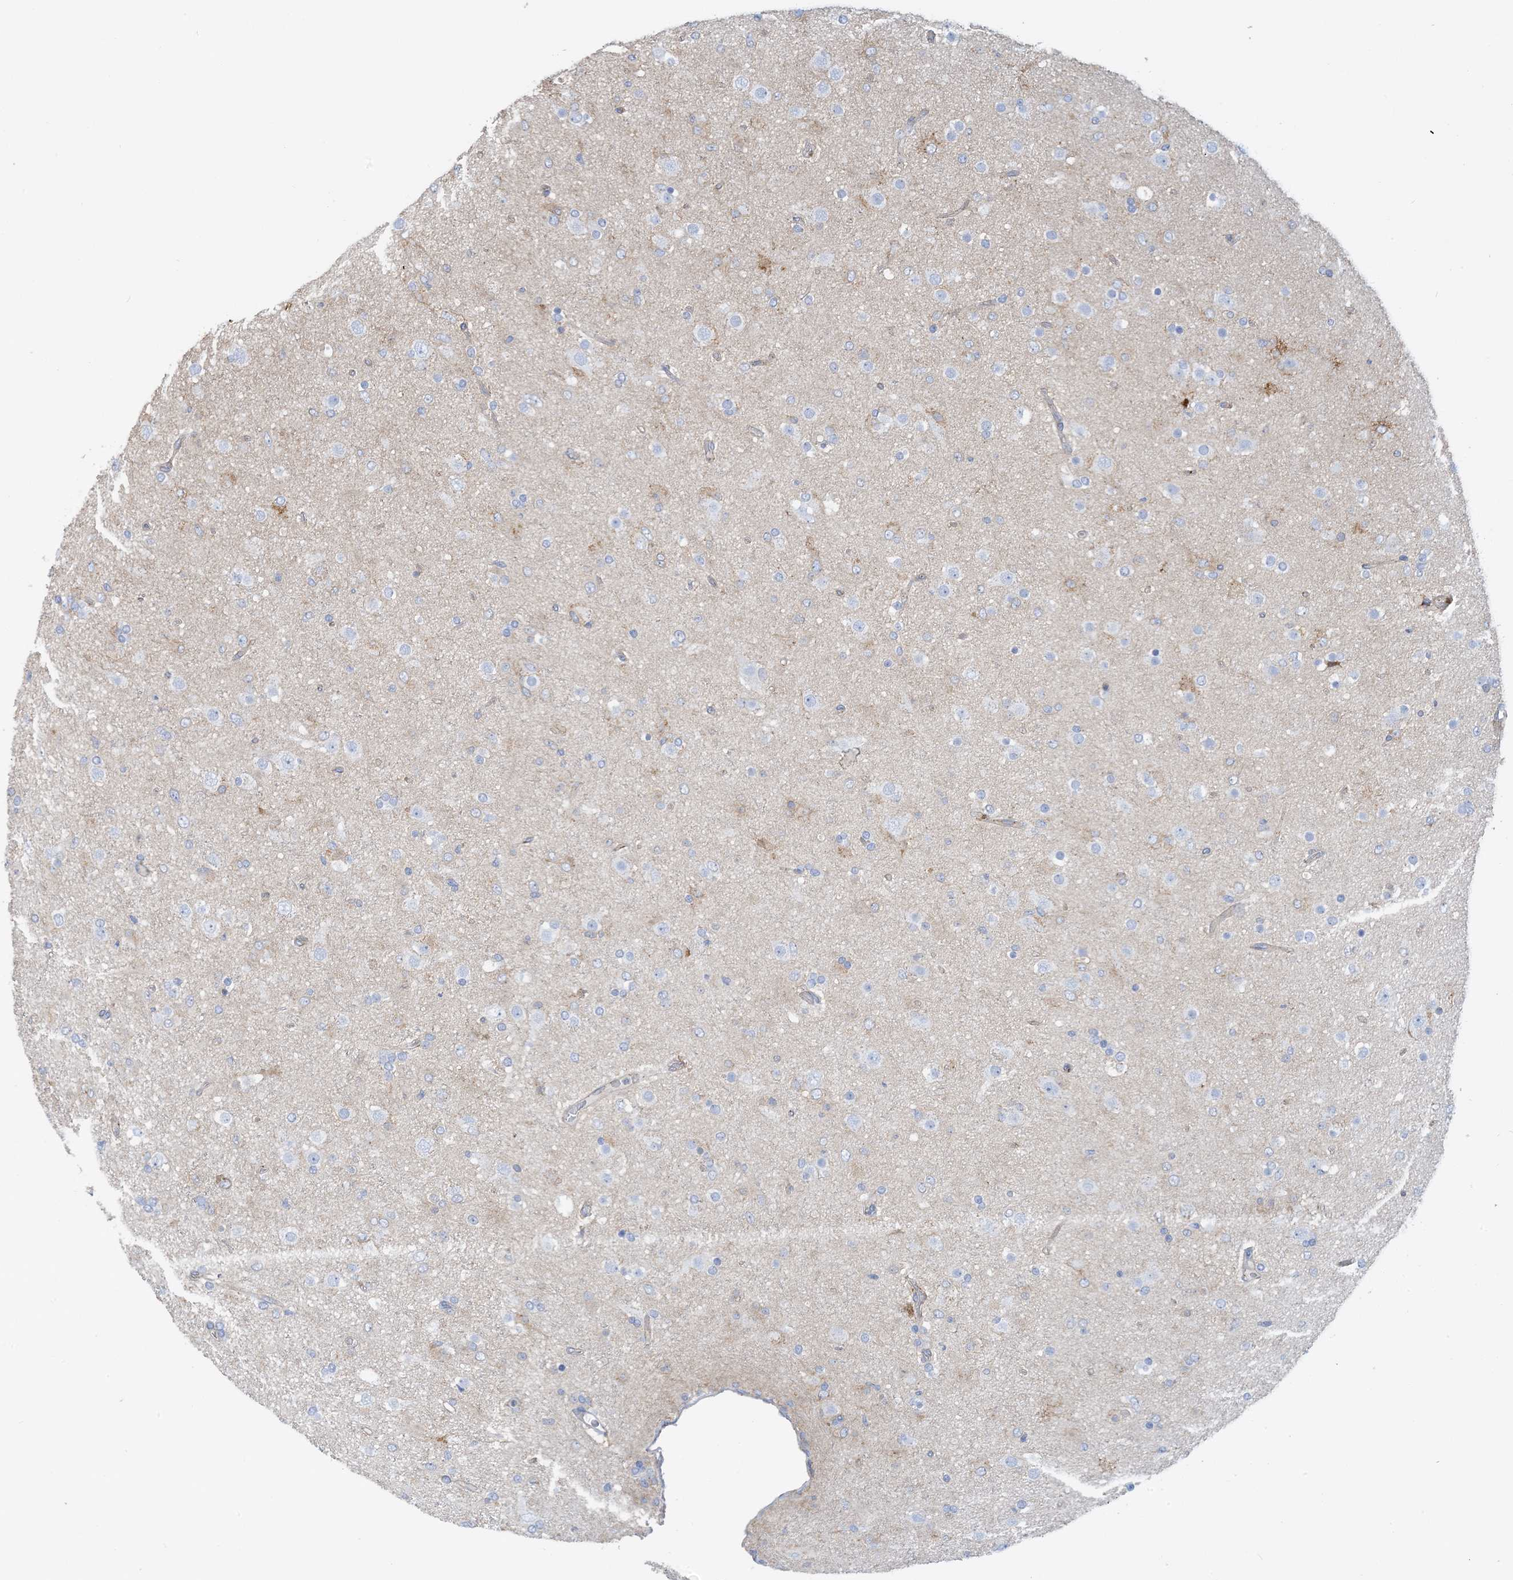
{"staining": {"intensity": "negative", "quantity": "none", "location": "none"}, "tissue": "glioma", "cell_type": "Tumor cells", "image_type": "cancer", "snomed": [{"axis": "morphology", "description": "Glioma, malignant, Low grade"}, {"axis": "topography", "description": "Brain"}], "caption": "Immunohistochemistry (IHC) image of human glioma stained for a protein (brown), which shows no expression in tumor cells. The staining is performed using DAB brown chromogen with nuclei counter-stained in using hematoxylin.", "gene": "CALHM5", "patient": {"sex": "male", "age": 65}}